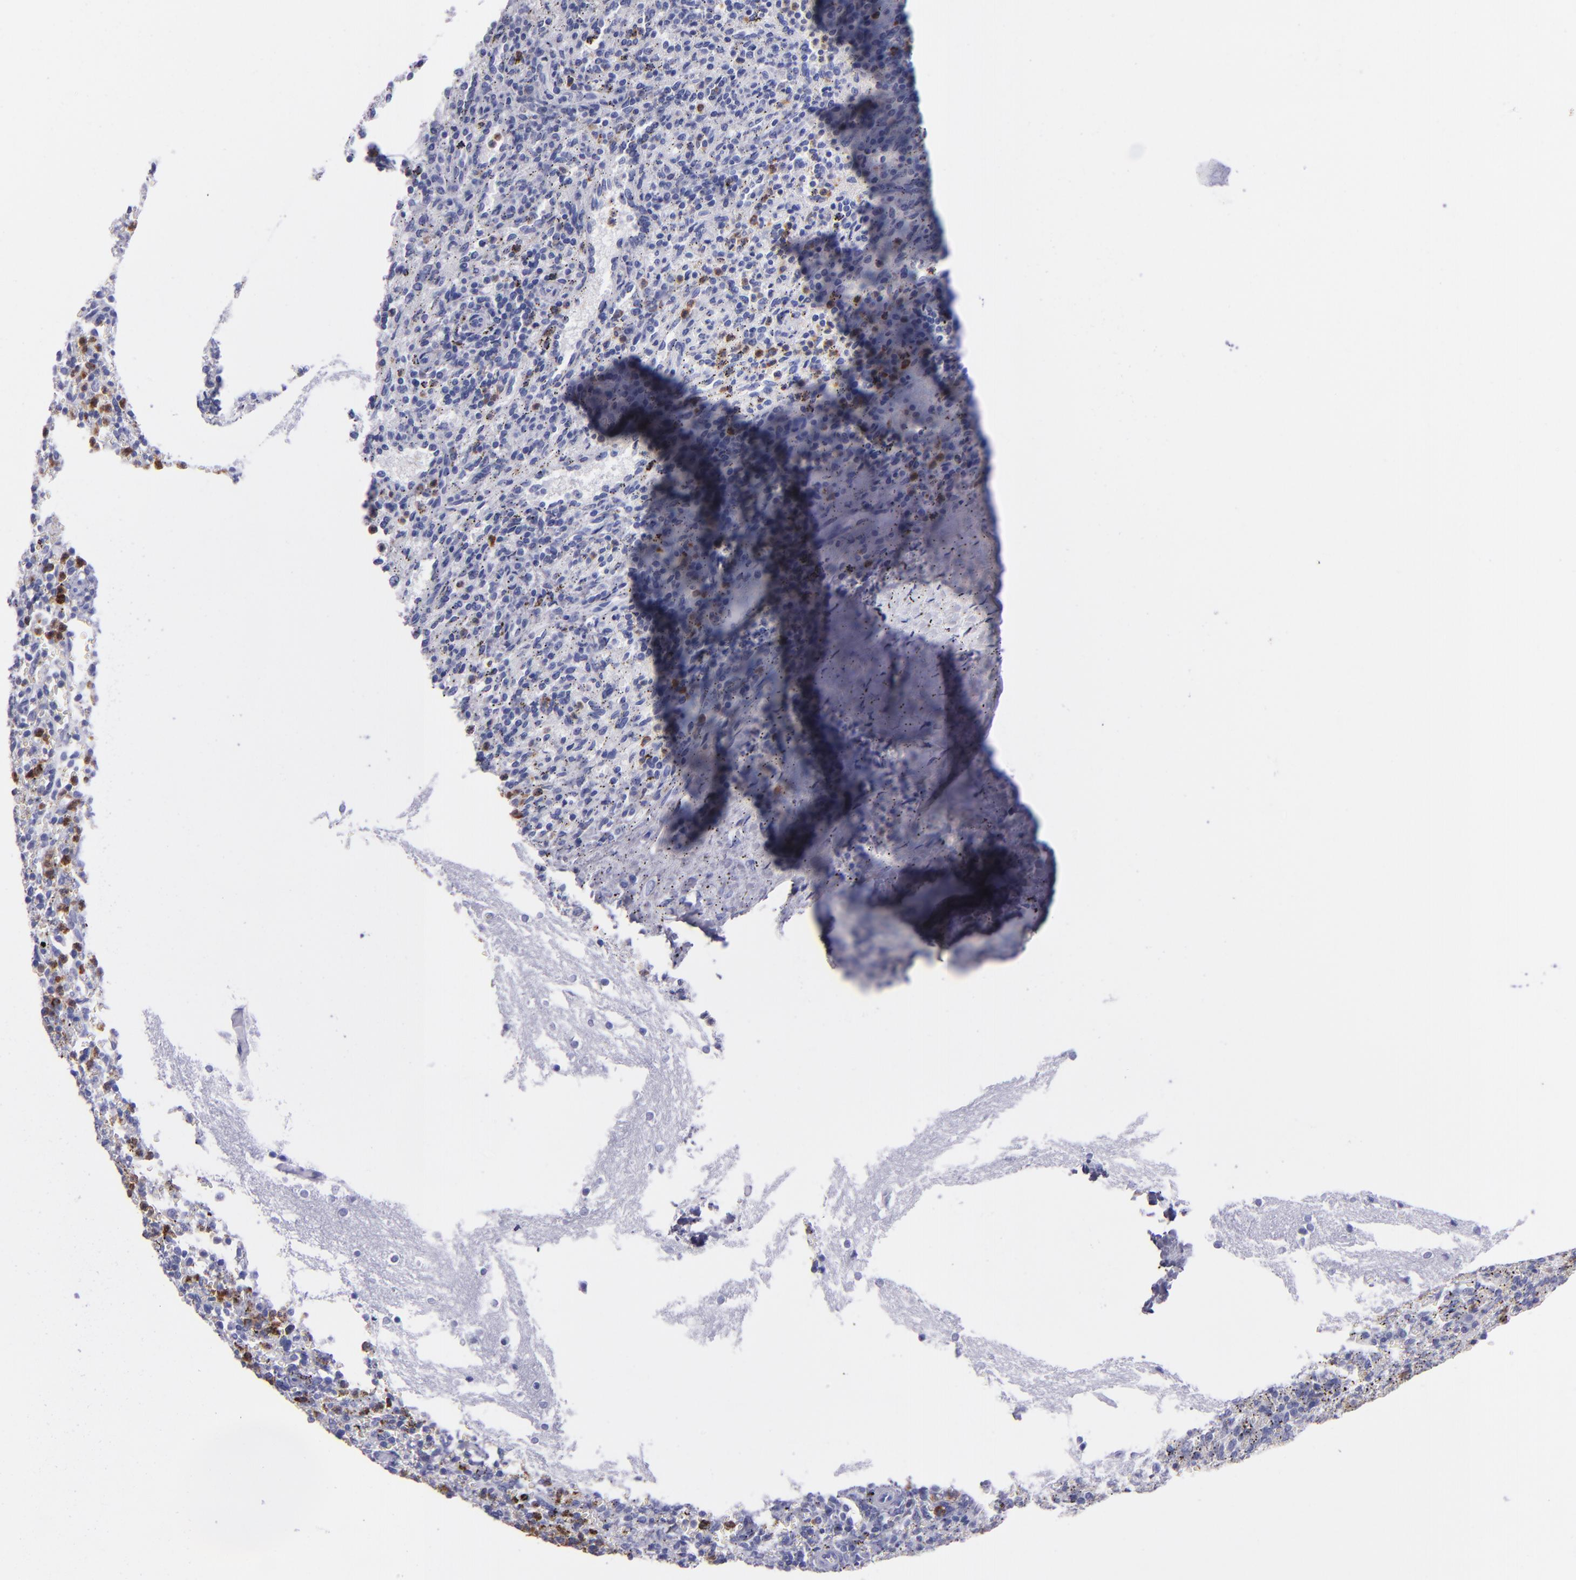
{"staining": {"intensity": "strong", "quantity": "<25%", "location": "cytoplasmic/membranous"}, "tissue": "spleen", "cell_type": "Cells in red pulp", "image_type": "normal", "snomed": [{"axis": "morphology", "description": "Normal tissue, NOS"}, {"axis": "topography", "description": "Spleen"}], "caption": "IHC histopathology image of normal spleen: spleen stained using immunohistochemistry demonstrates medium levels of strong protein expression localized specifically in the cytoplasmic/membranous of cells in red pulp, appearing as a cytoplasmic/membranous brown color.", "gene": "CR1", "patient": {"sex": "female", "age": 10}}